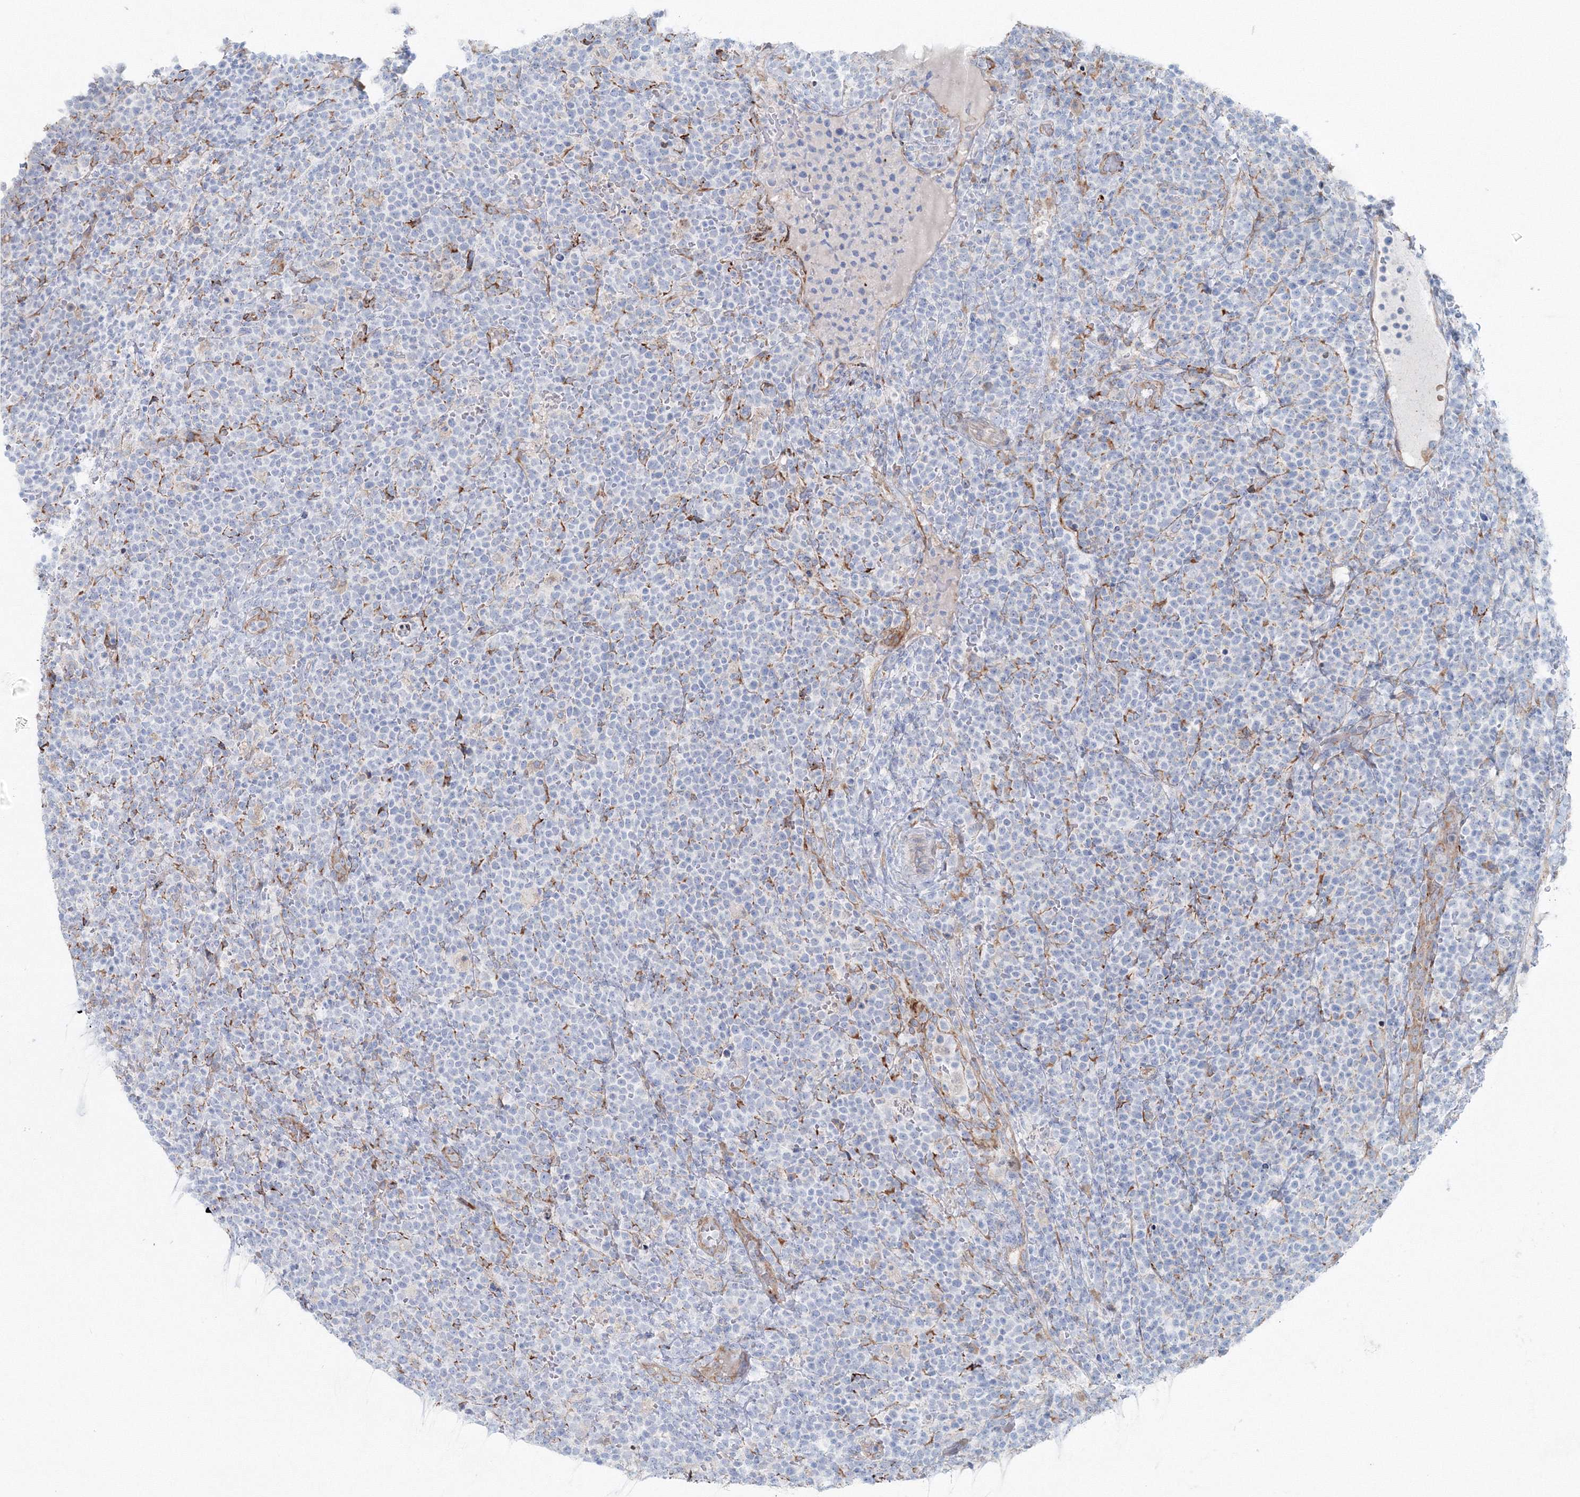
{"staining": {"intensity": "negative", "quantity": "none", "location": "none"}, "tissue": "lymphoma", "cell_type": "Tumor cells", "image_type": "cancer", "snomed": [{"axis": "morphology", "description": "Malignant lymphoma, non-Hodgkin's type, High grade"}, {"axis": "topography", "description": "Lymph node"}], "caption": "The immunohistochemistry (IHC) photomicrograph has no significant staining in tumor cells of lymphoma tissue. (Immunohistochemistry (ihc), brightfield microscopy, high magnification).", "gene": "RCN1", "patient": {"sex": "male", "age": 61}}